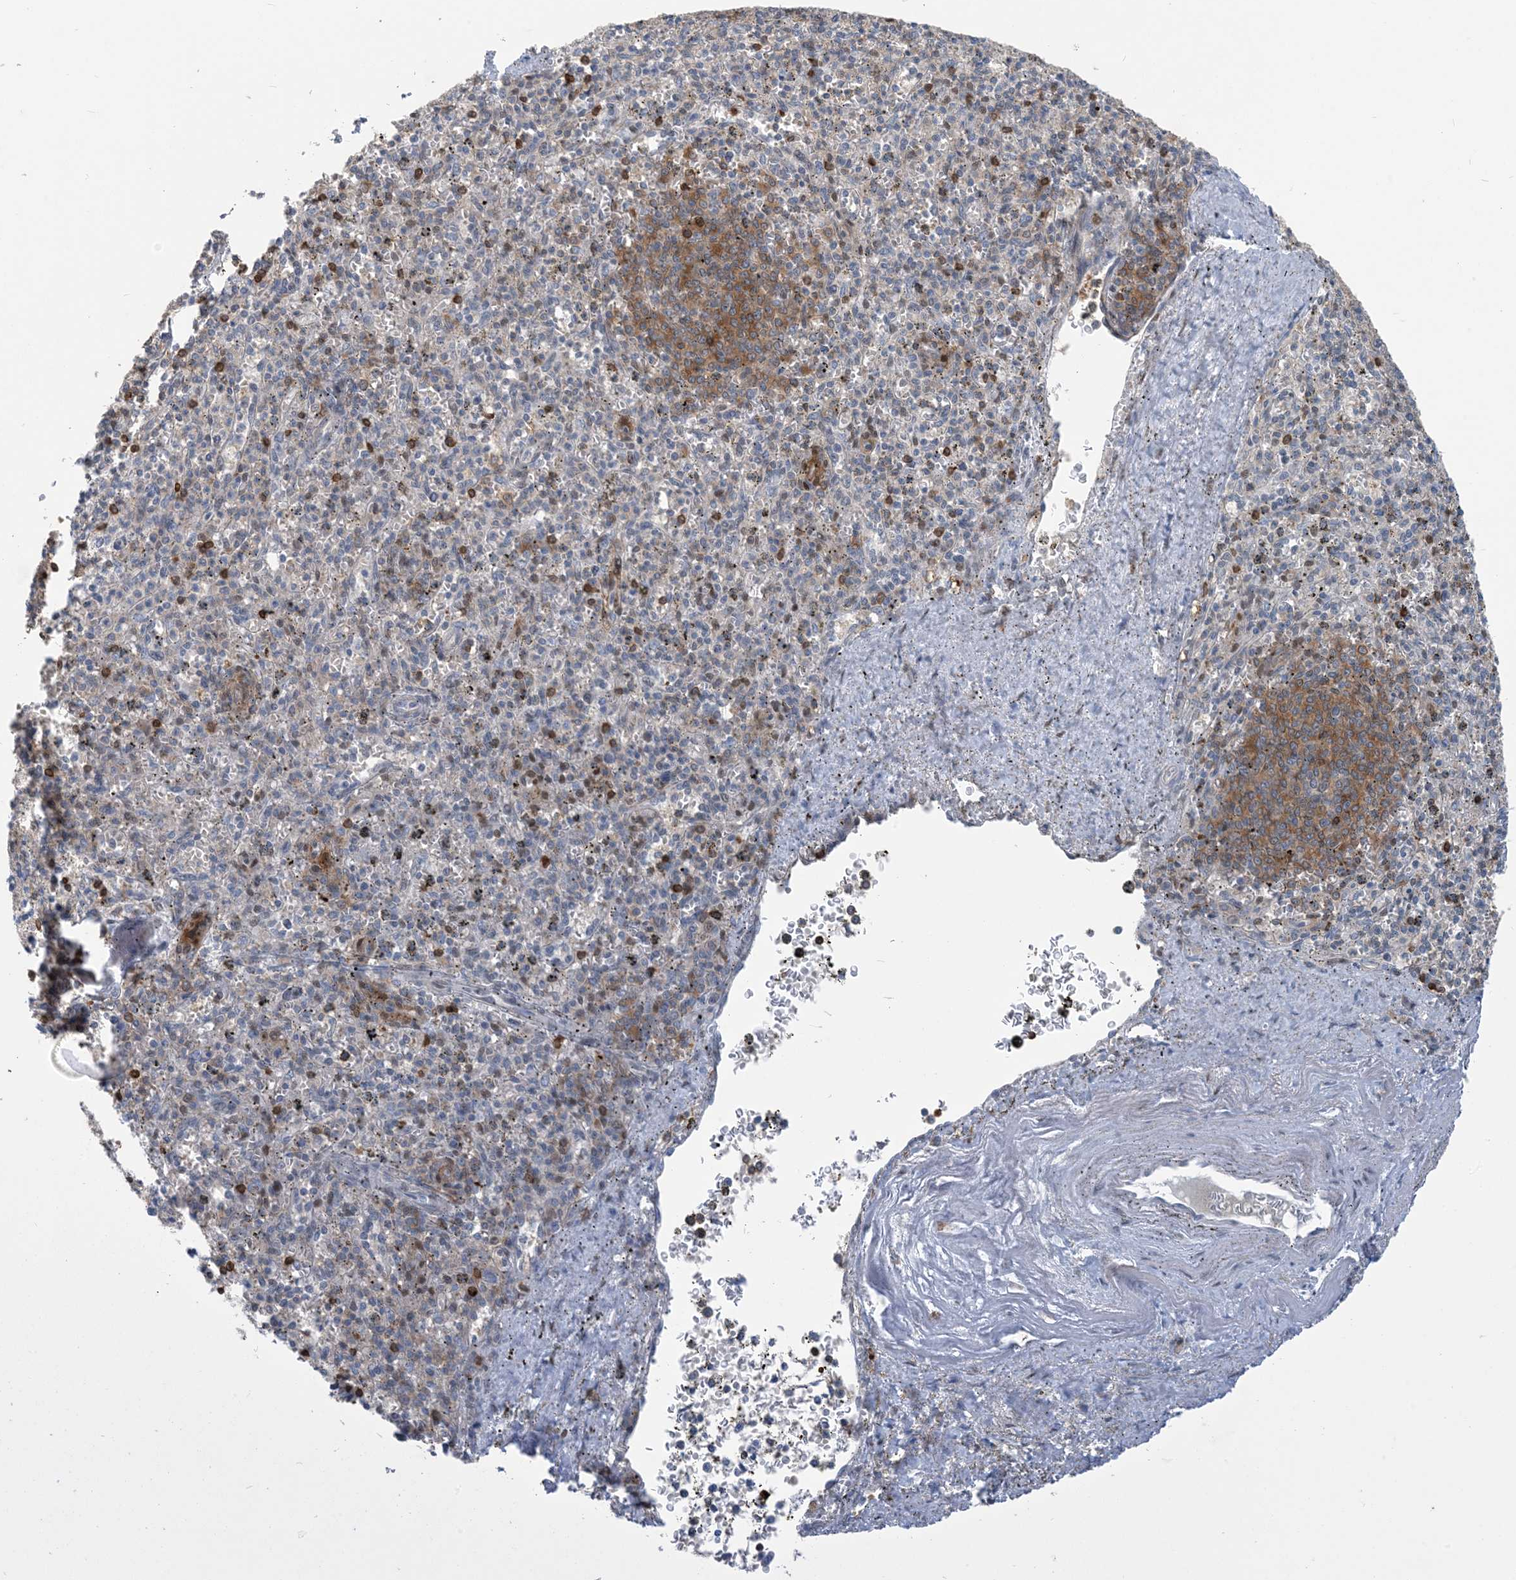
{"staining": {"intensity": "strong", "quantity": "<25%", "location": "cytoplasmic/membranous"}, "tissue": "spleen", "cell_type": "Cells in red pulp", "image_type": "normal", "snomed": [{"axis": "morphology", "description": "Normal tissue, NOS"}, {"axis": "topography", "description": "Spleen"}], "caption": "Strong cytoplasmic/membranous expression for a protein is seen in about <25% of cells in red pulp of normal spleen using immunohistochemistry.", "gene": "ZC3H12A", "patient": {"sex": "male", "age": 72}}